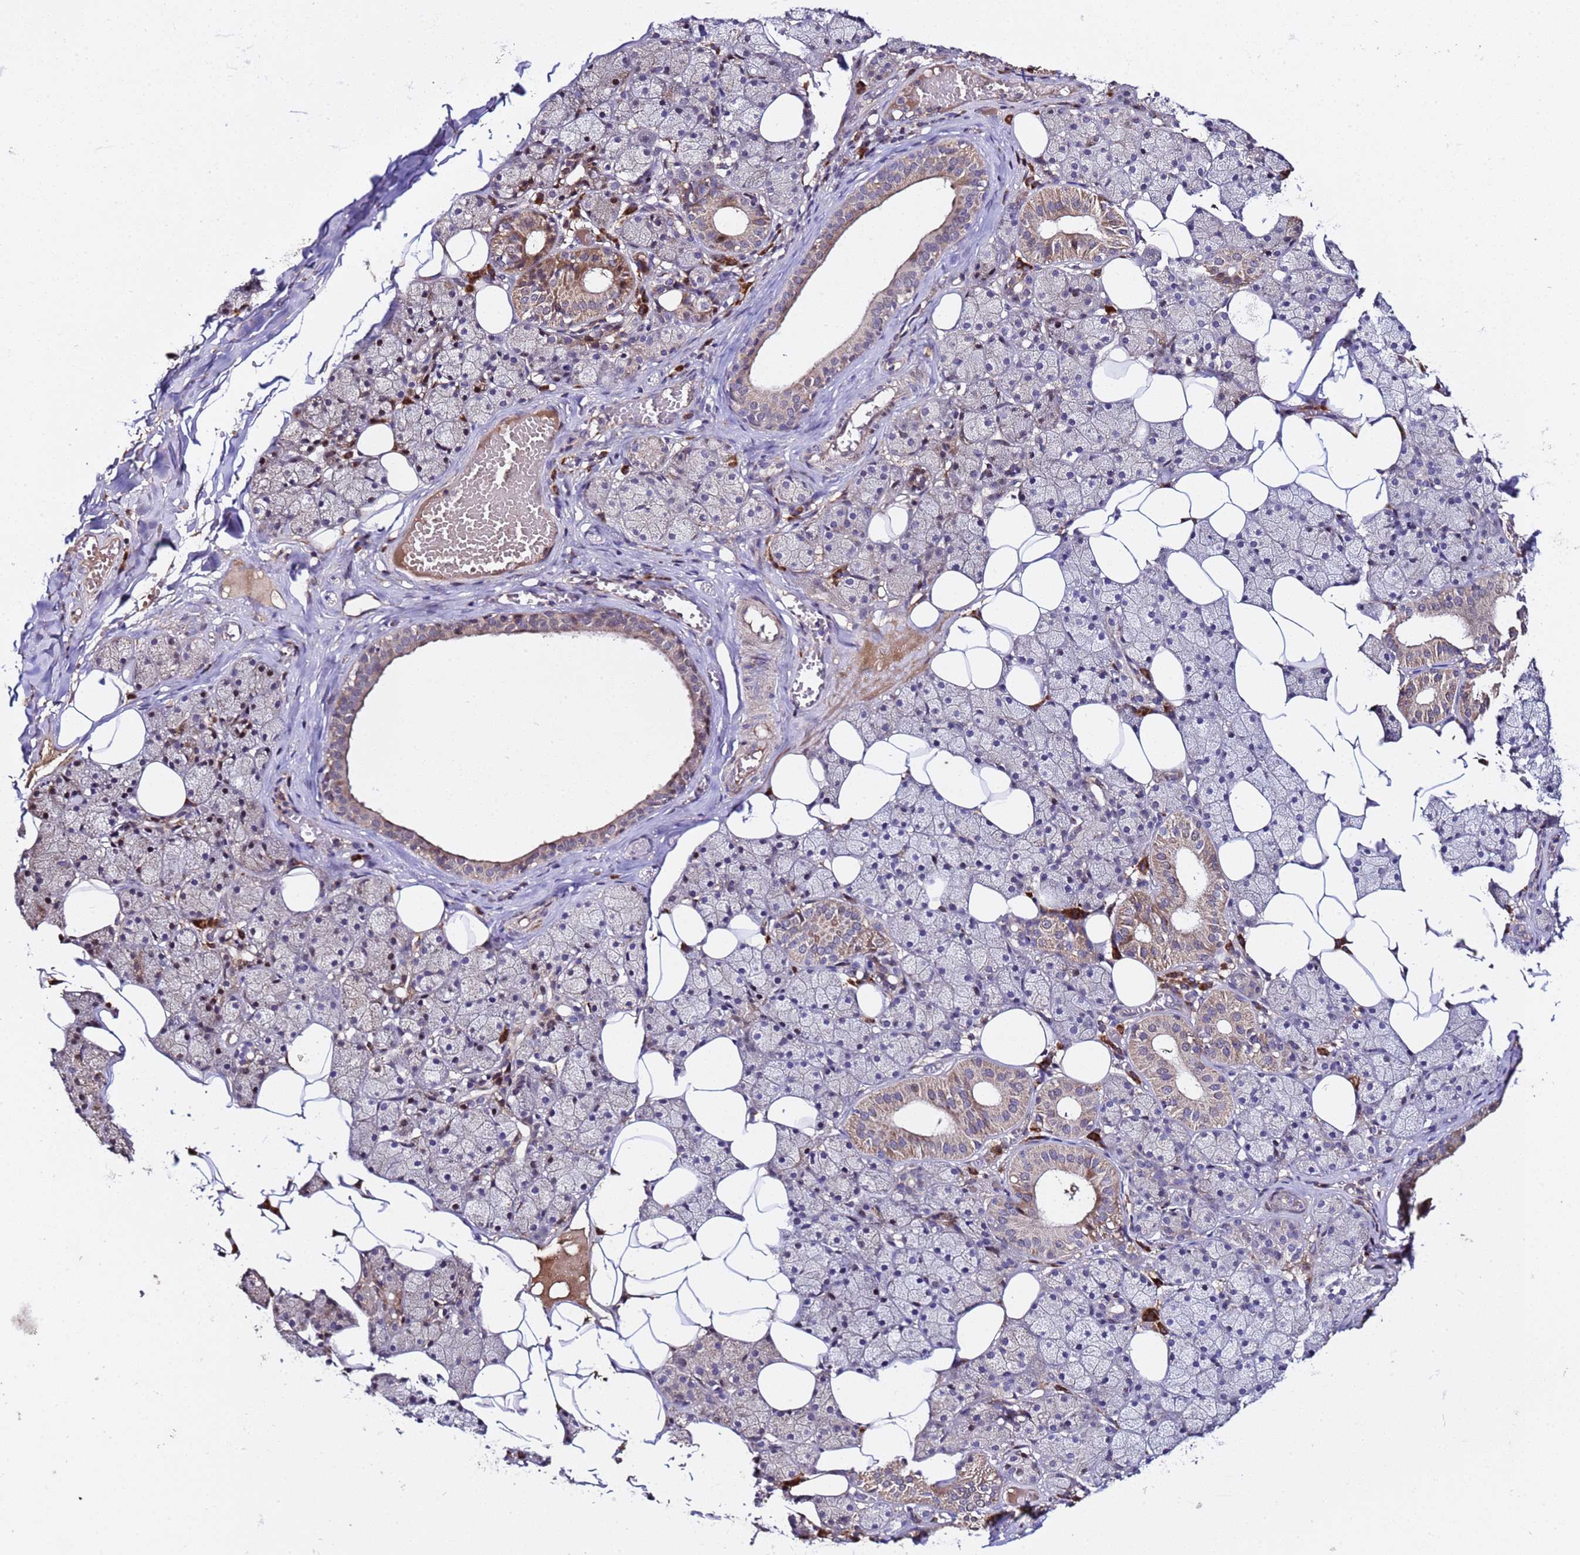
{"staining": {"intensity": "moderate", "quantity": "<25%", "location": "cytoplasmic/membranous"}, "tissue": "salivary gland", "cell_type": "Glandular cells", "image_type": "normal", "snomed": [{"axis": "morphology", "description": "Normal tissue, NOS"}, {"axis": "topography", "description": "Salivary gland"}], "caption": "Immunohistochemical staining of unremarkable human salivary gland reveals moderate cytoplasmic/membranous protein expression in approximately <25% of glandular cells. The protein is stained brown, and the nuclei are stained in blue (DAB IHC with brightfield microscopy, high magnification).", "gene": "WNK4", "patient": {"sex": "female", "age": 33}}